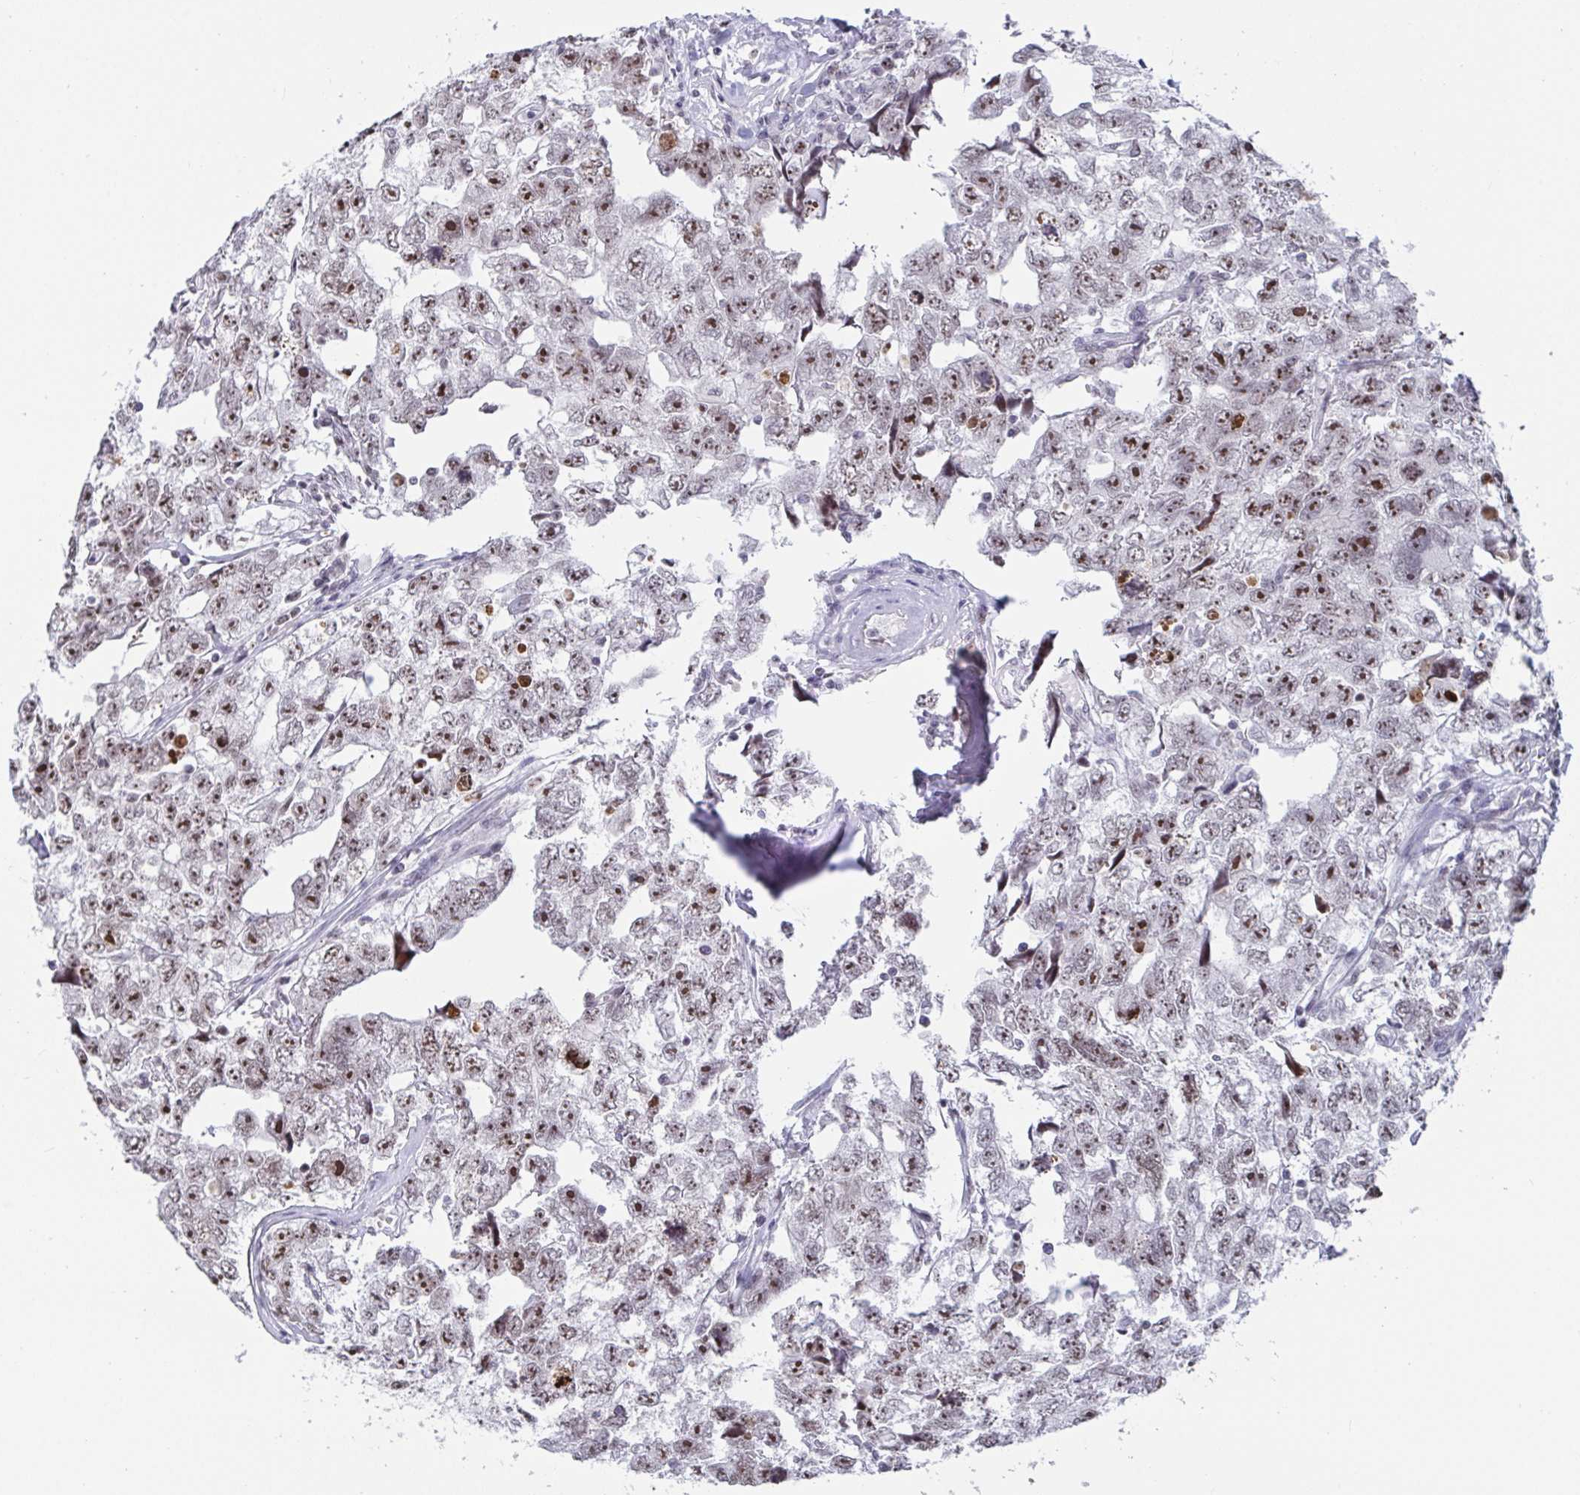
{"staining": {"intensity": "moderate", "quantity": ">75%", "location": "nuclear"}, "tissue": "testis cancer", "cell_type": "Tumor cells", "image_type": "cancer", "snomed": [{"axis": "morphology", "description": "Carcinoma, Embryonal, NOS"}, {"axis": "topography", "description": "Testis"}], "caption": "The image displays staining of embryonal carcinoma (testis), revealing moderate nuclear protein staining (brown color) within tumor cells.", "gene": "SUPT16H", "patient": {"sex": "male", "age": 22}}